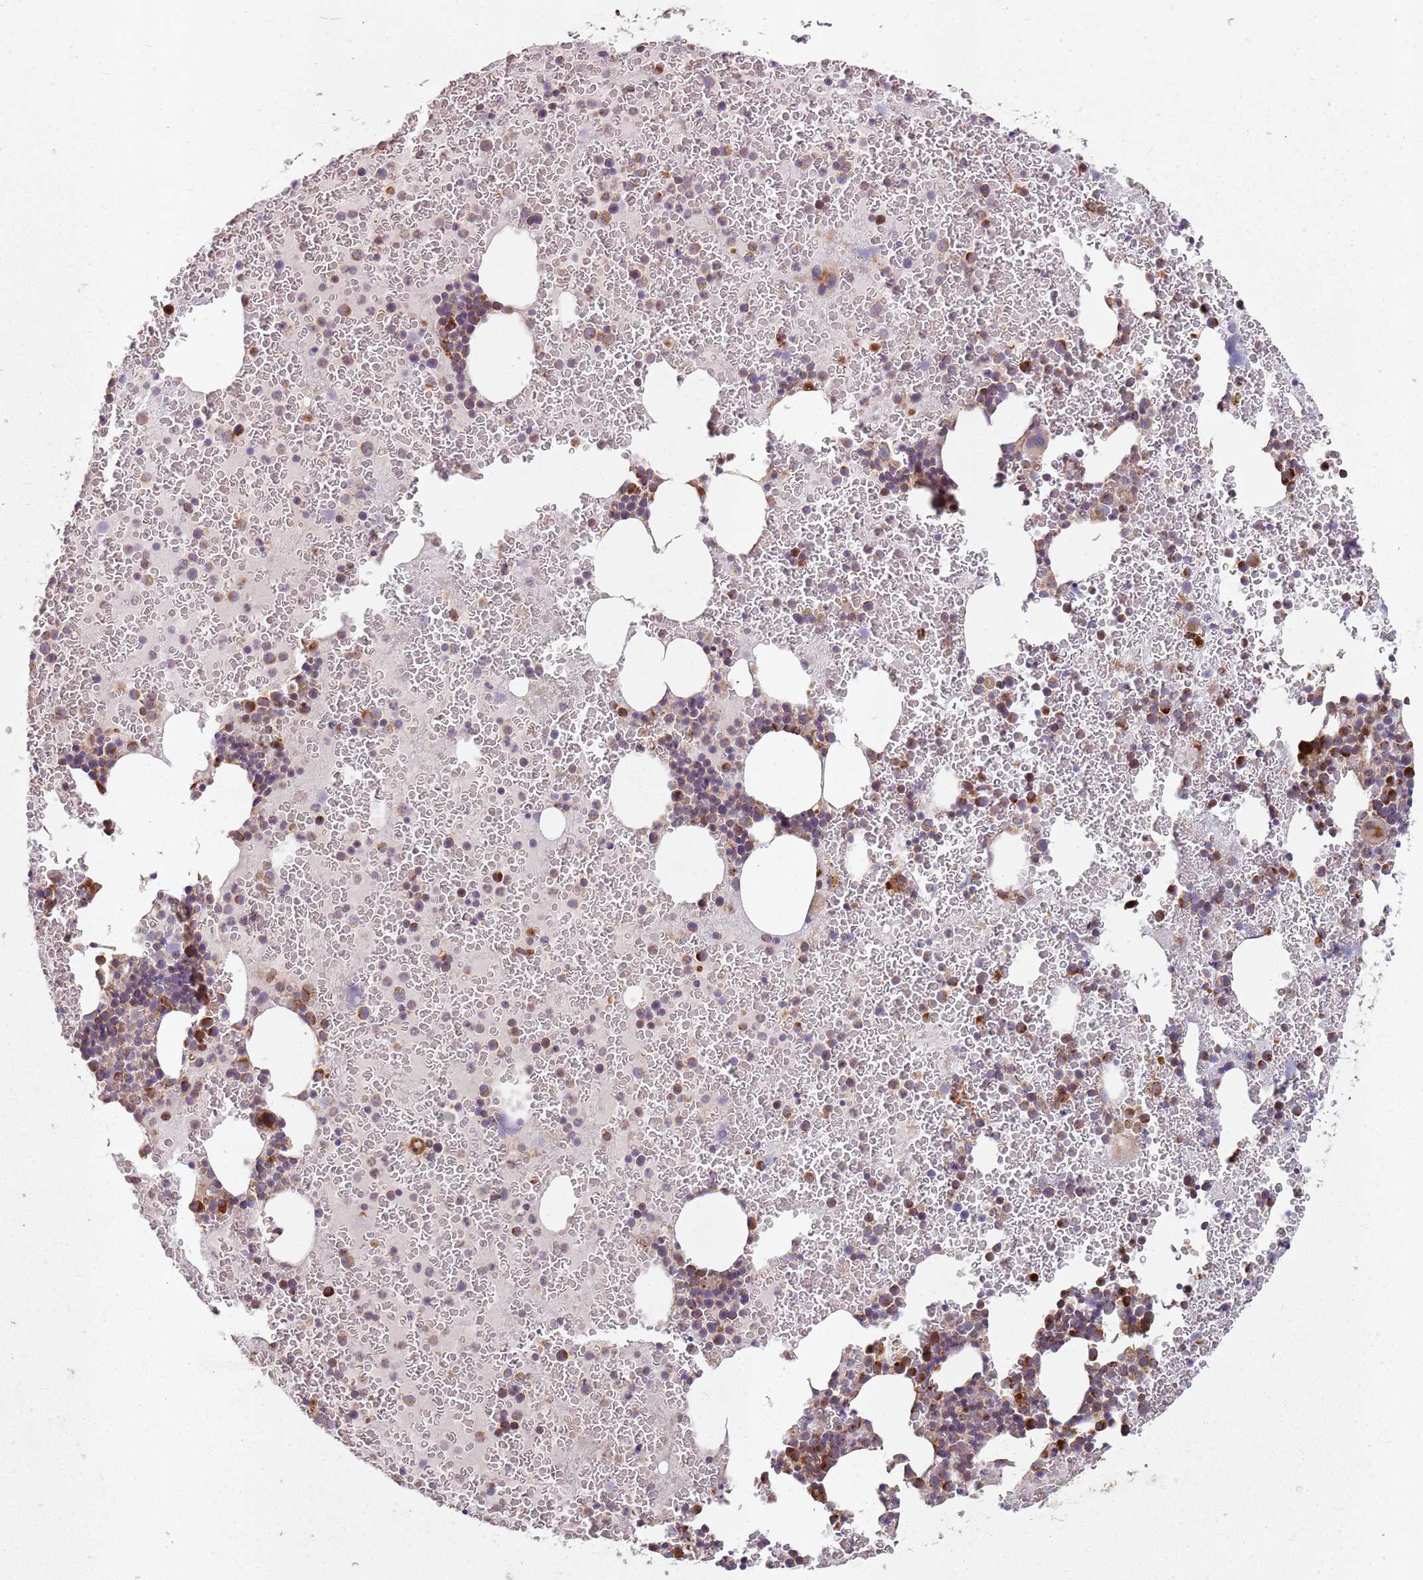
{"staining": {"intensity": "strong", "quantity": "<25%", "location": "cytoplasmic/membranous"}, "tissue": "bone marrow", "cell_type": "Hematopoietic cells", "image_type": "normal", "snomed": [{"axis": "morphology", "description": "Normal tissue, NOS"}, {"axis": "topography", "description": "Bone marrow"}], "caption": "An immunohistochemistry (IHC) image of unremarkable tissue is shown. Protein staining in brown labels strong cytoplasmic/membranous positivity in bone marrow within hematopoietic cells. Using DAB (brown) and hematoxylin (blue) stains, captured at high magnification using brightfield microscopy.", "gene": "ARFRP1", "patient": {"sex": "male", "age": 26}}